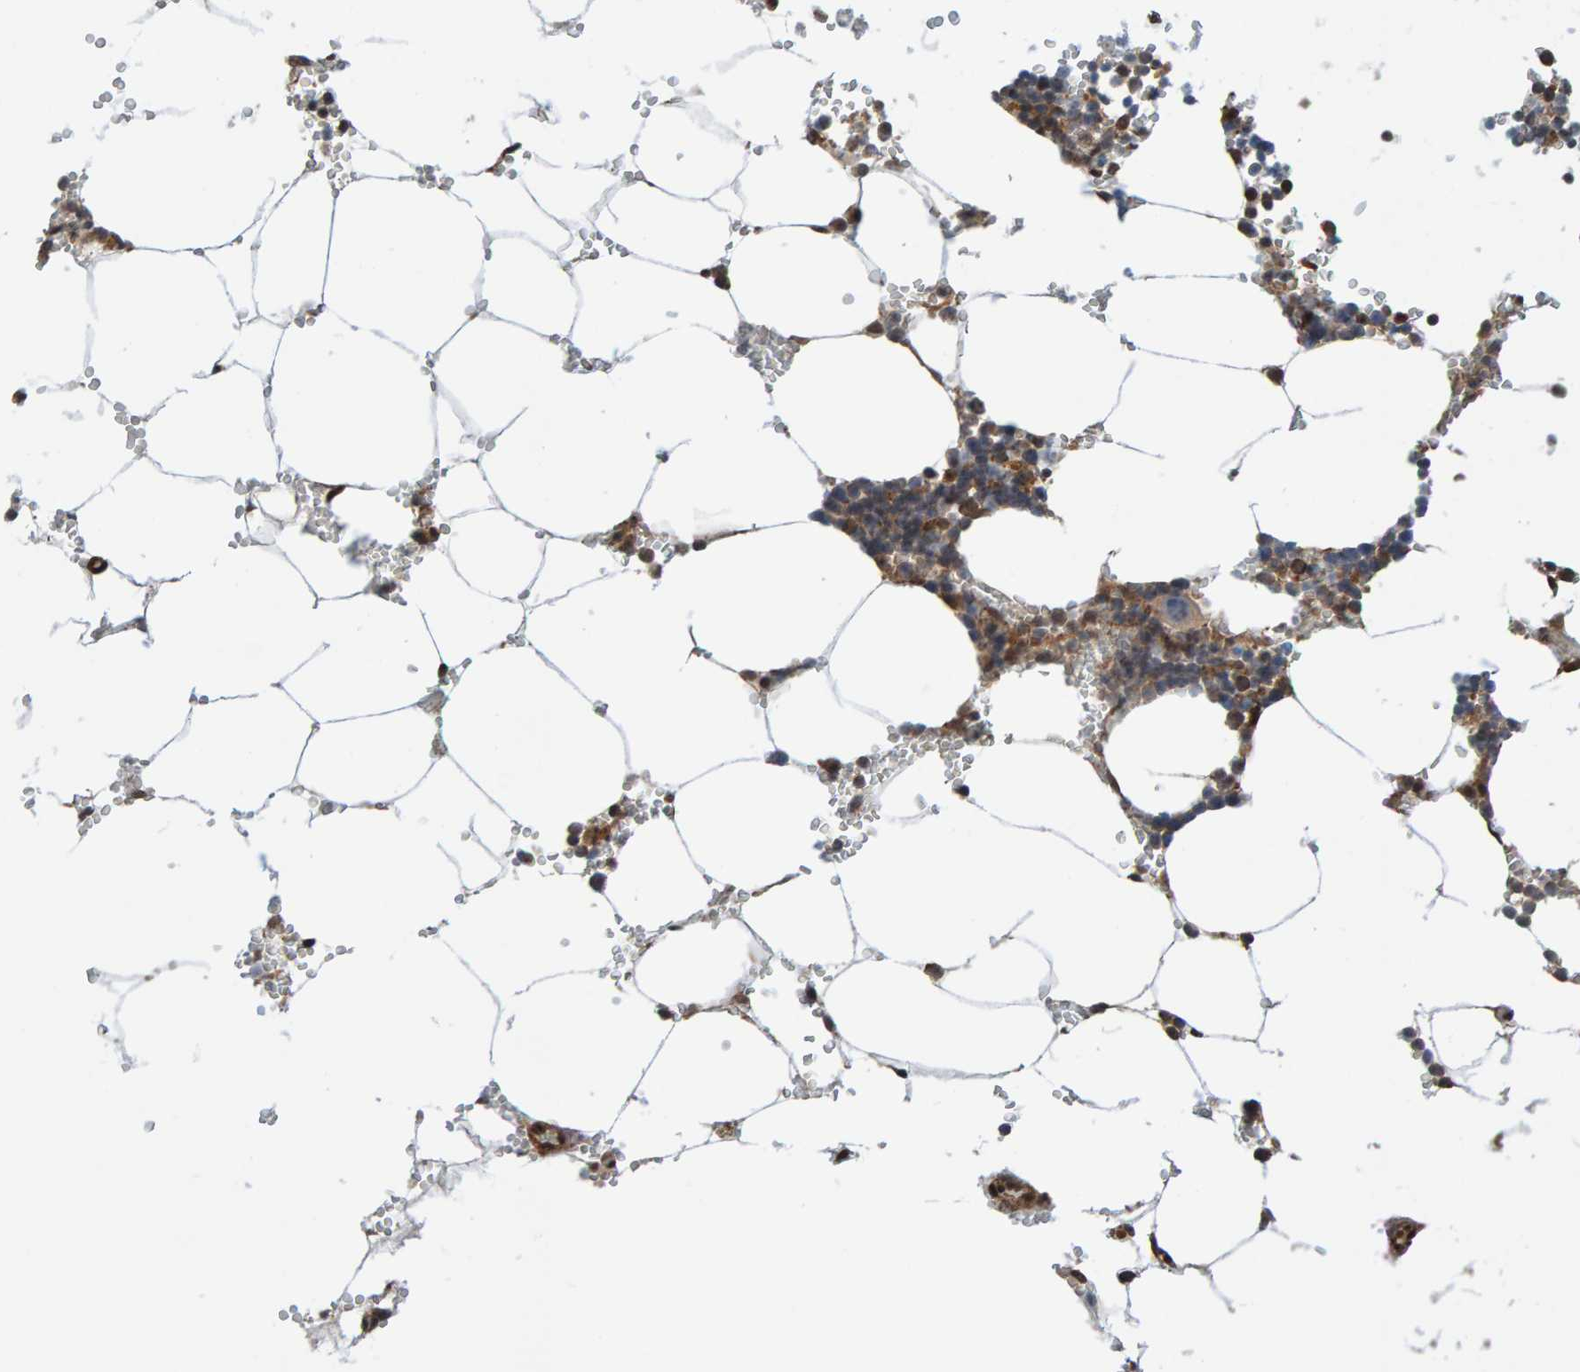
{"staining": {"intensity": "strong", "quantity": ">75%", "location": "cytoplasmic/membranous,nuclear"}, "tissue": "bone marrow", "cell_type": "Hematopoietic cells", "image_type": "normal", "snomed": [{"axis": "morphology", "description": "Normal tissue, NOS"}, {"axis": "topography", "description": "Bone marrow"}], "caption": "The micrograph exhibits a brown stain indicating the presence of a protein in the cytoplasmic/membranous,nuclear of hematopoietic cells in bone marrow. (Stains: DAB in brown, nuclei in blue, Microscopy: brightfield microscopy at high magnification).", "gene": "ZNF366", "patient": {"sex": "male", "age": 70}}